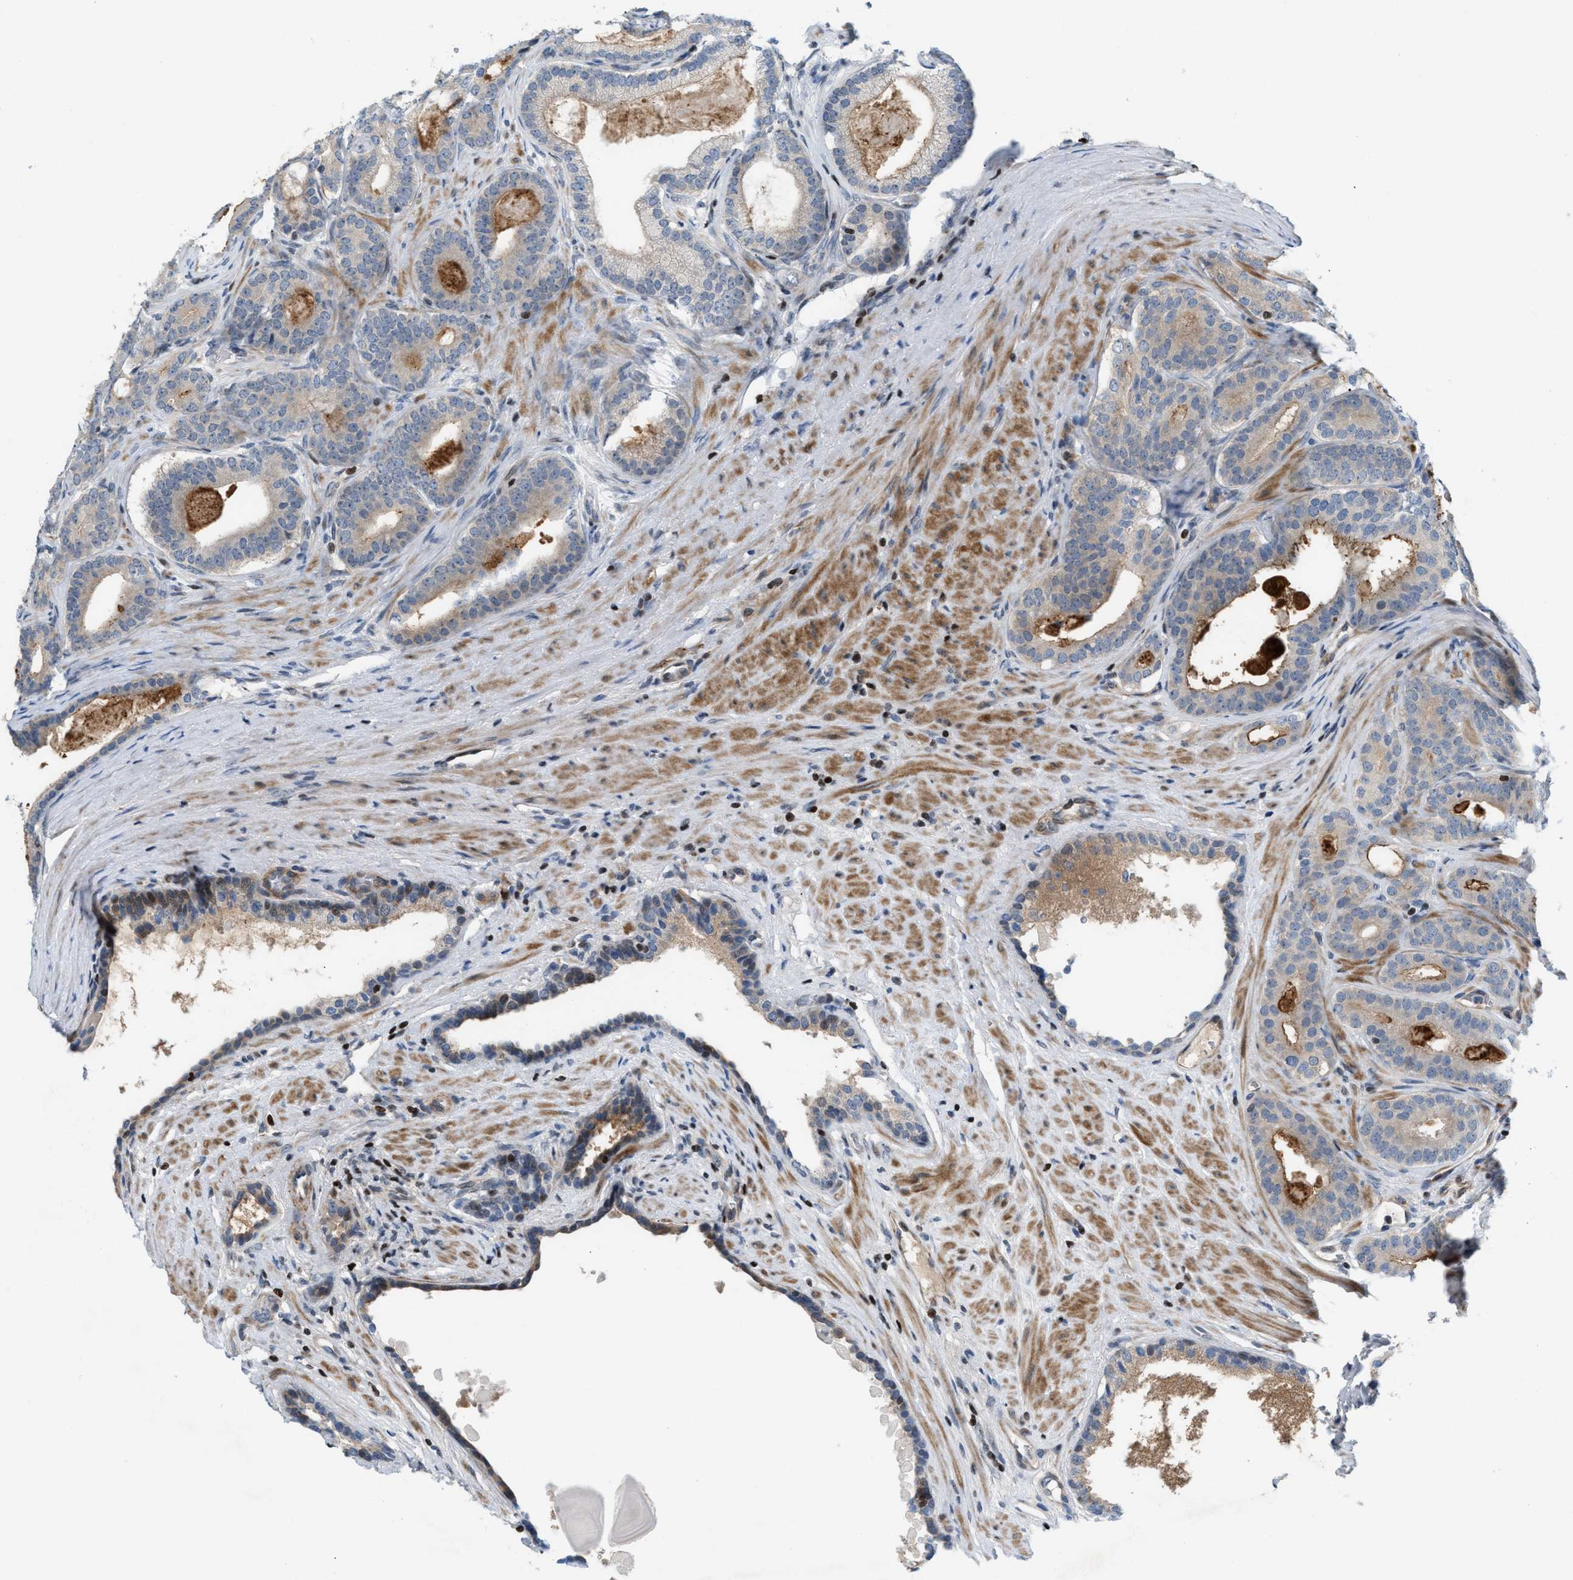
{"staining": {"intensity": "negative", "quantity": "none", "location": "none"}, "tissue": "prostate cancer", "cell_type": "Tumor cells", "image_type": "cancer", "snomed": [{"axis": "morphology", "description": "Adenocarcinoma, High grade"}, {"axis": "topography", "description": "Prostate"}], "caption": "The photomicrograph reveals no staining of tumor cells in prostate cancer.", "gene": "ZNF276", "patient": {"sex": "male", "age": 60}}